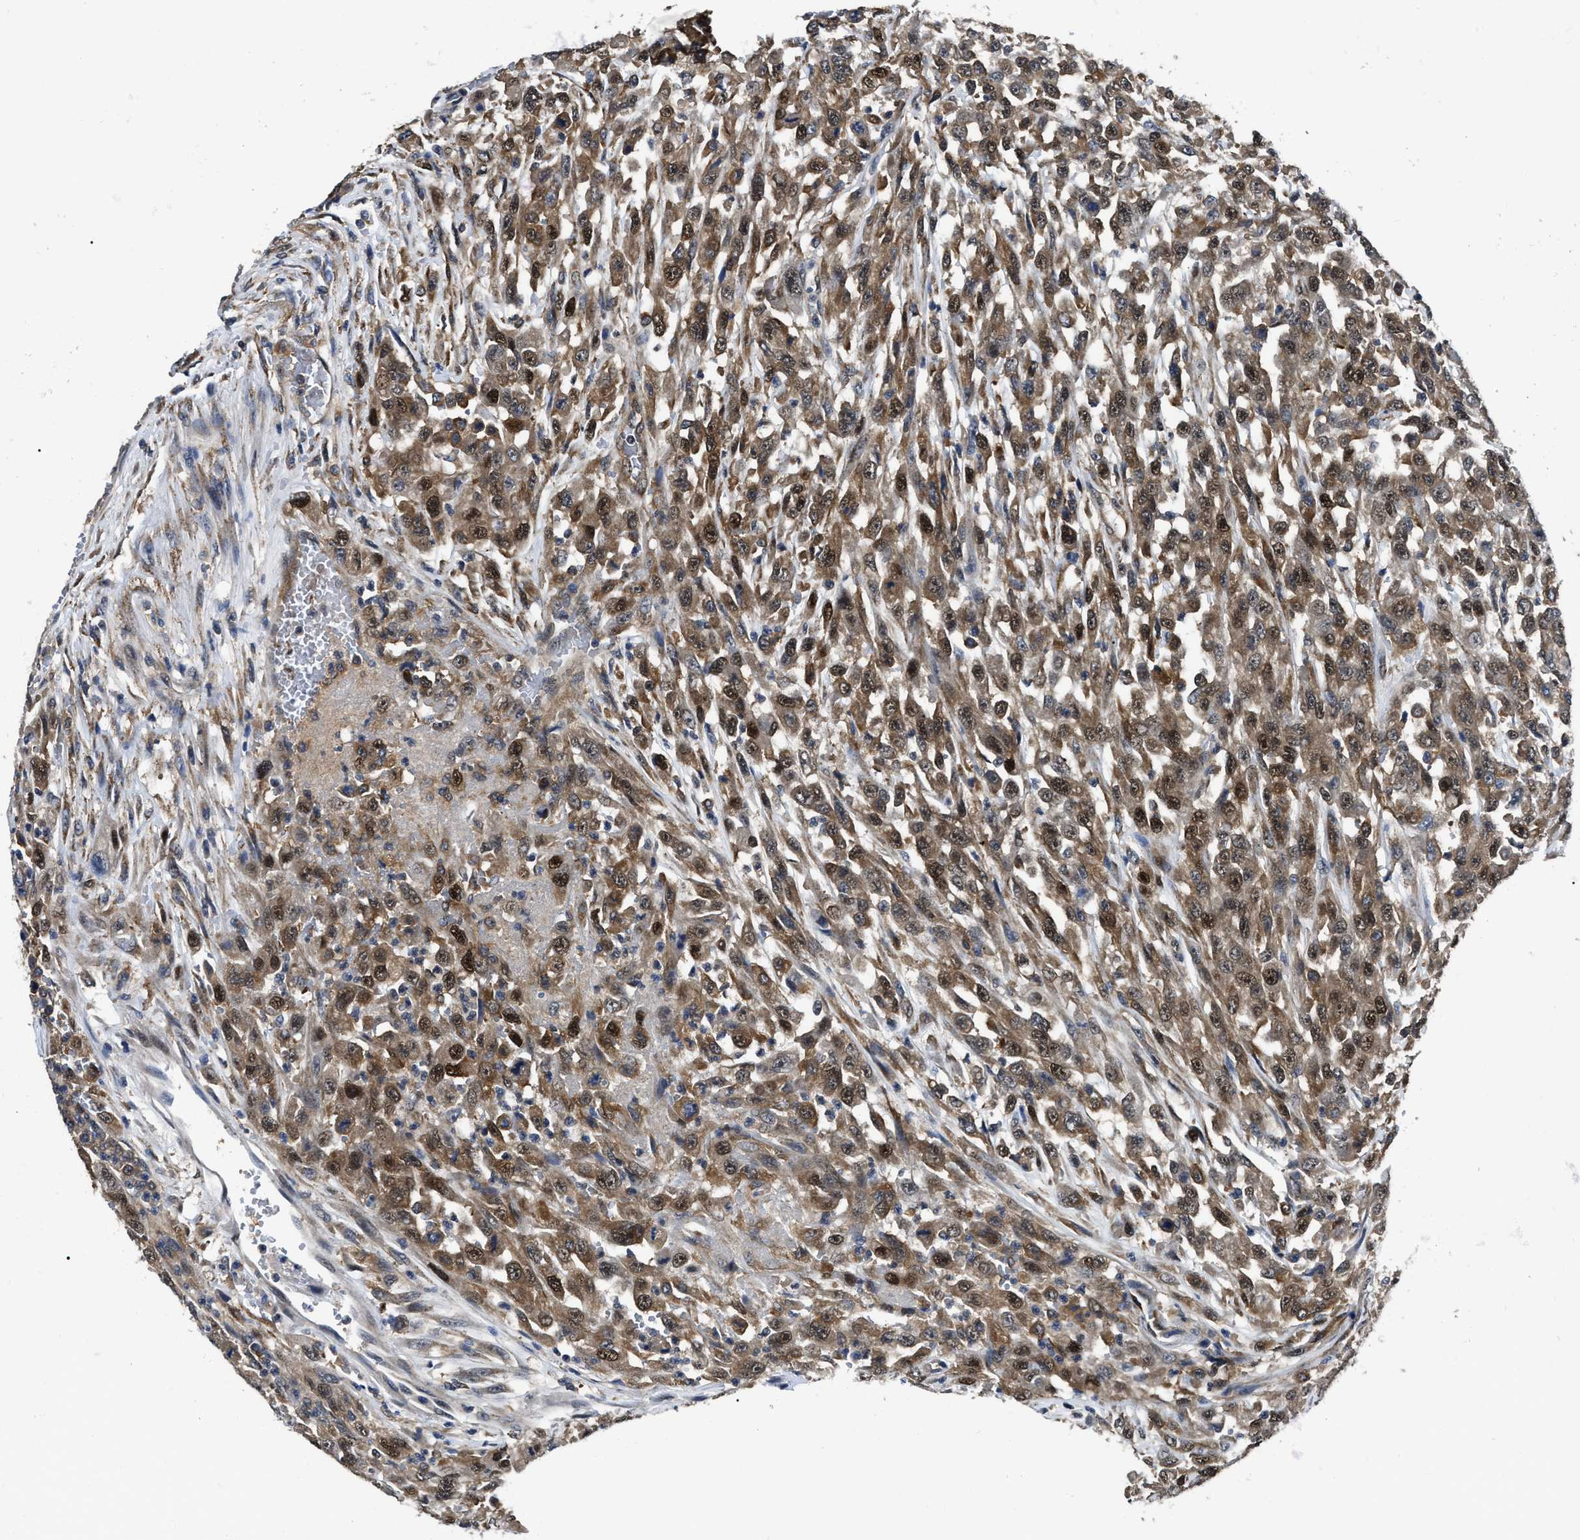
{"staining": {"intensity": "moderate", "quantity": ">75%", "location": "cytoplasmic/membranous,nuclear"}, "tissue": "urothelial cancer", "cell_type": "Tumor cells", "image_type": "cancer", "snomed": [{"axis": "morphology", "description": "Urothelial carcinoma, High grade"}, {"axis": "topography", "description": "Urinary bladder"}], "caption": "High-magnification brightfield microscopy of high-grade urothelial carcinoma stained with DAB (3,3'-diaminobenzidine) (brown) and counterstained with hematoxylin (blue). tumor cells exhibit moderate cytoplasmic/membranous and nuclear expression is seen in about>75% of cells.", "gene": "GET4", "patient": {"sex": "male", "age": 46}}